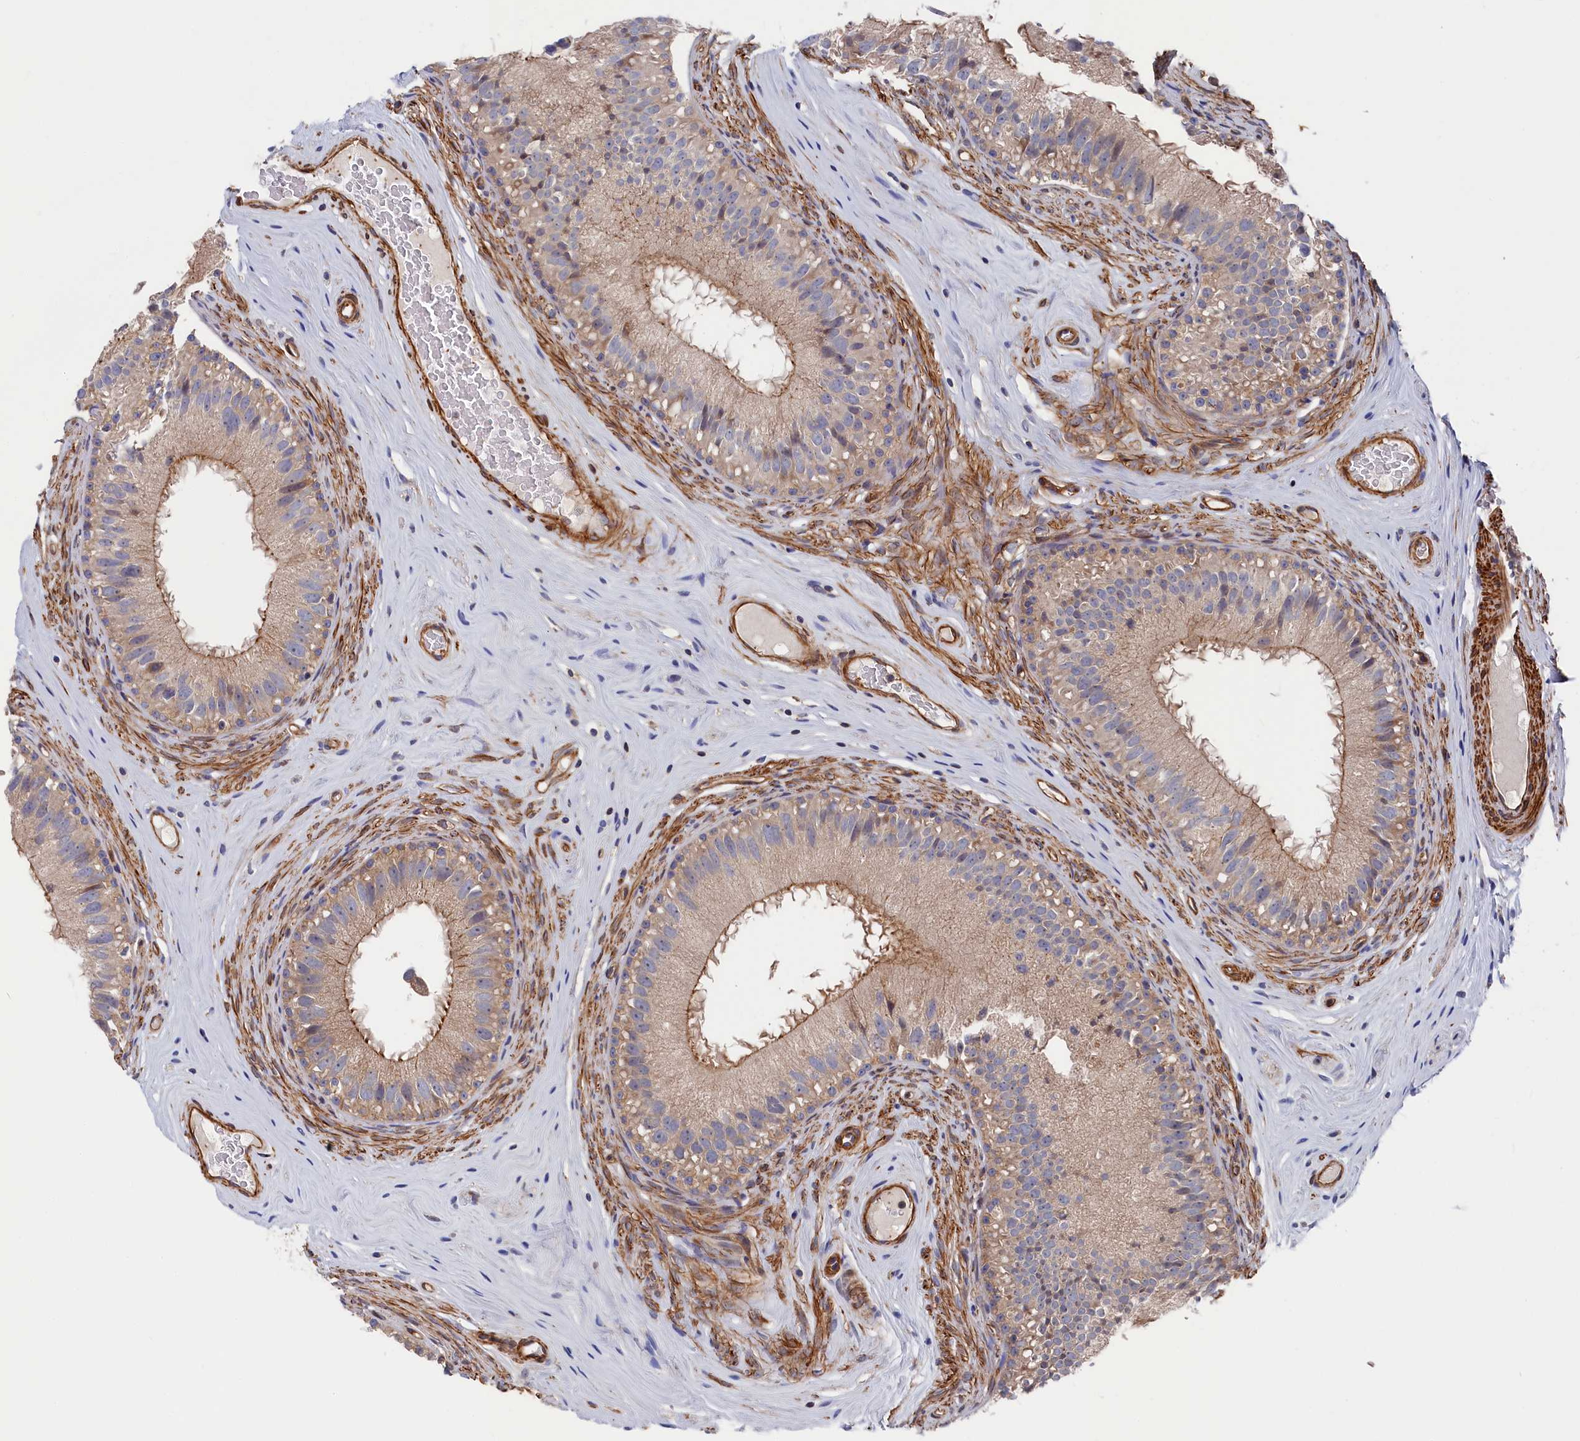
{"staining": {"intensity": "weak", "quantity": "25%-75%", "location": "cytoplasmic/membranous"}, "tissue": "epididymis", "cell_type": "Glandular cells", "image_type": "normal", "snomed": [{"axis": "morphology", "description": "Normal tissue, NOS"}, {"axis": "topography", "description": "Epididymis"}], "caption": "IHC of normal epididymis demonstrates low levels of weak cytoplasmic/membranous expression in approximately 25%-75% of glandular cells.", "gene": "LDHD", "patient": {"sex": "male", "age": 45}}